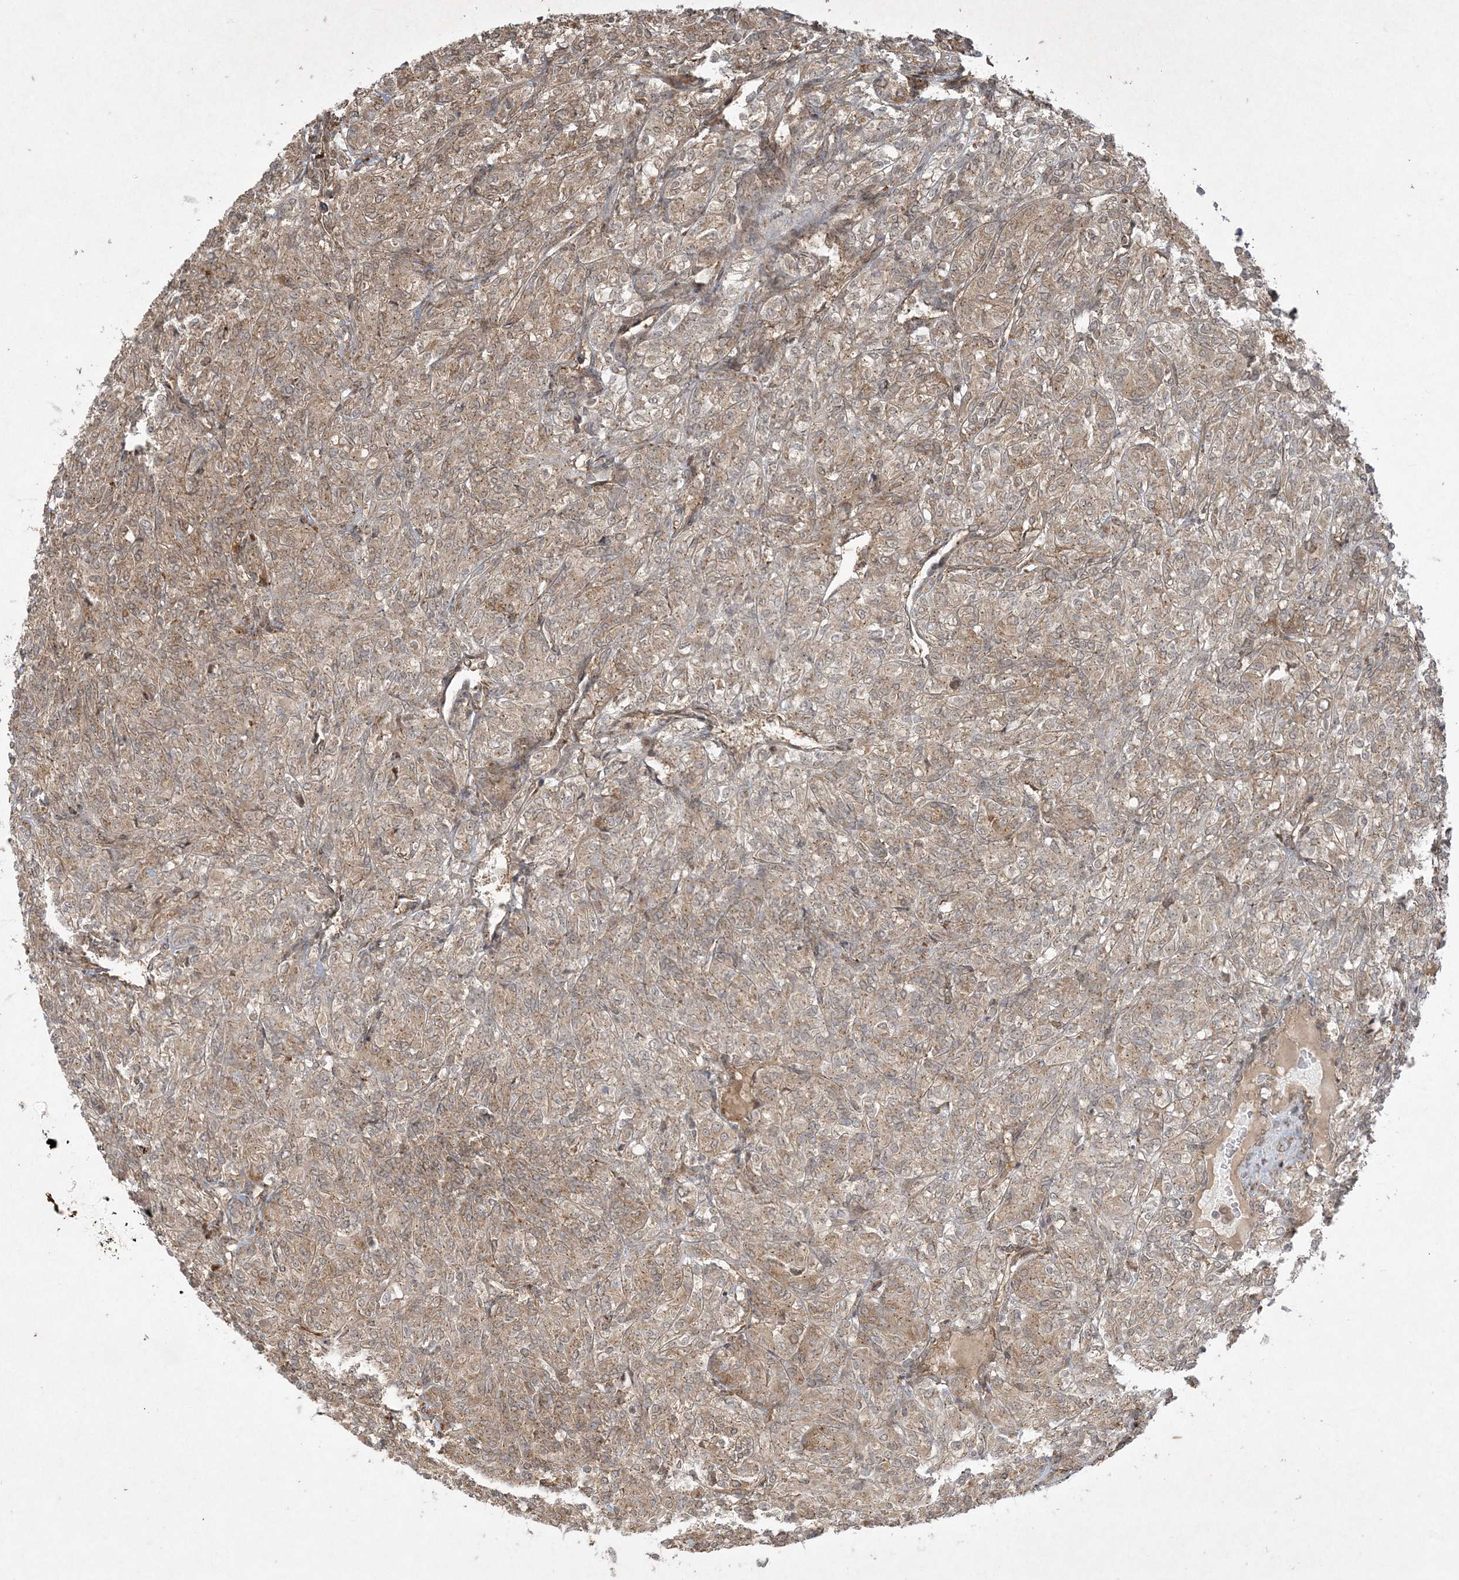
{"staining": {"intensity": "weak", "quantity": ">75%", "location": "cytoplasmic/membranous"}, "tissue": "renal cancer", "cell_type": "Tumor cells", "image_type": "cancer", "snomed": [{"axis": "morphology", "description": "Adenocarcinoma, NOS"}, {"axis": "topography", "description": "Kidney"}], "caption": "Protein expression analysis of renal adenocarcinoma exhibits weak cytoplasmic/membranous positivity in about >75% of tumor cells. (DAB (3,3'-diaminobenzidine) IHC with brightfield microscopy, high magnification).", "gene": "RRAS", "patient": {"sex": "male", "age": 77}}